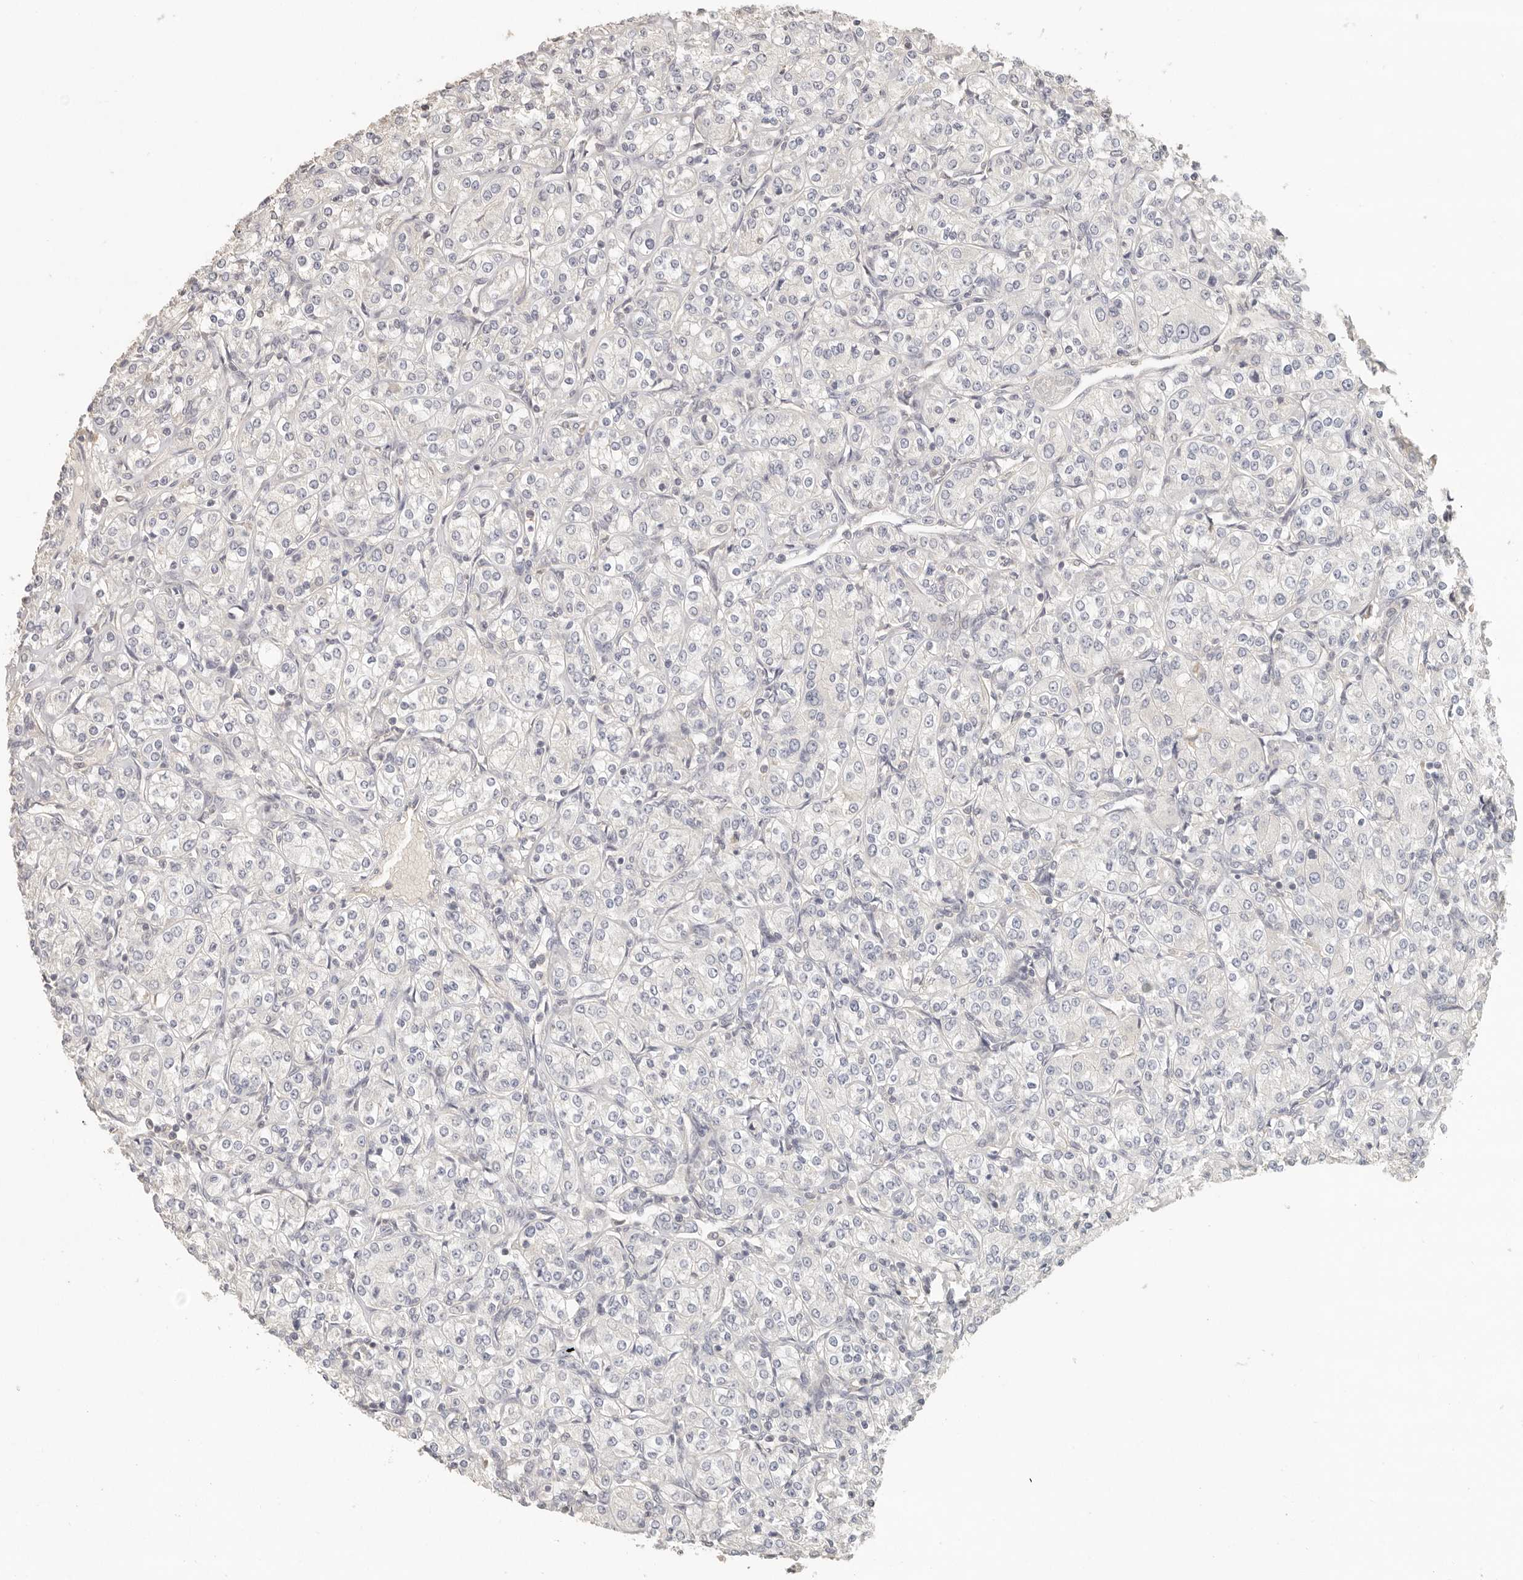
{"staining": {"intensity": "negative", "quantity": "none", "location": "none"}, "tissue": "renal cancer", "cell_type": "Tumor cells", "image_type": "cancer", "snomed": [{"axis": "morphology", "description": "Adenocarcinoma, NOS"}, {"axis": "topography", "description": "Kidney"}], "caption": "Tumor cells show no significant protein positivity in renal cancer (adenocarcinoma). (Stains: DAB (3,3'-diaminobenzidine) immunohistochemistry (IHC) with hematoxylin counter stain, Microscopy: brightfield microscopy at high magnification).", "gene": "CSK", "patient": {"sex": "male", "age": 77}}